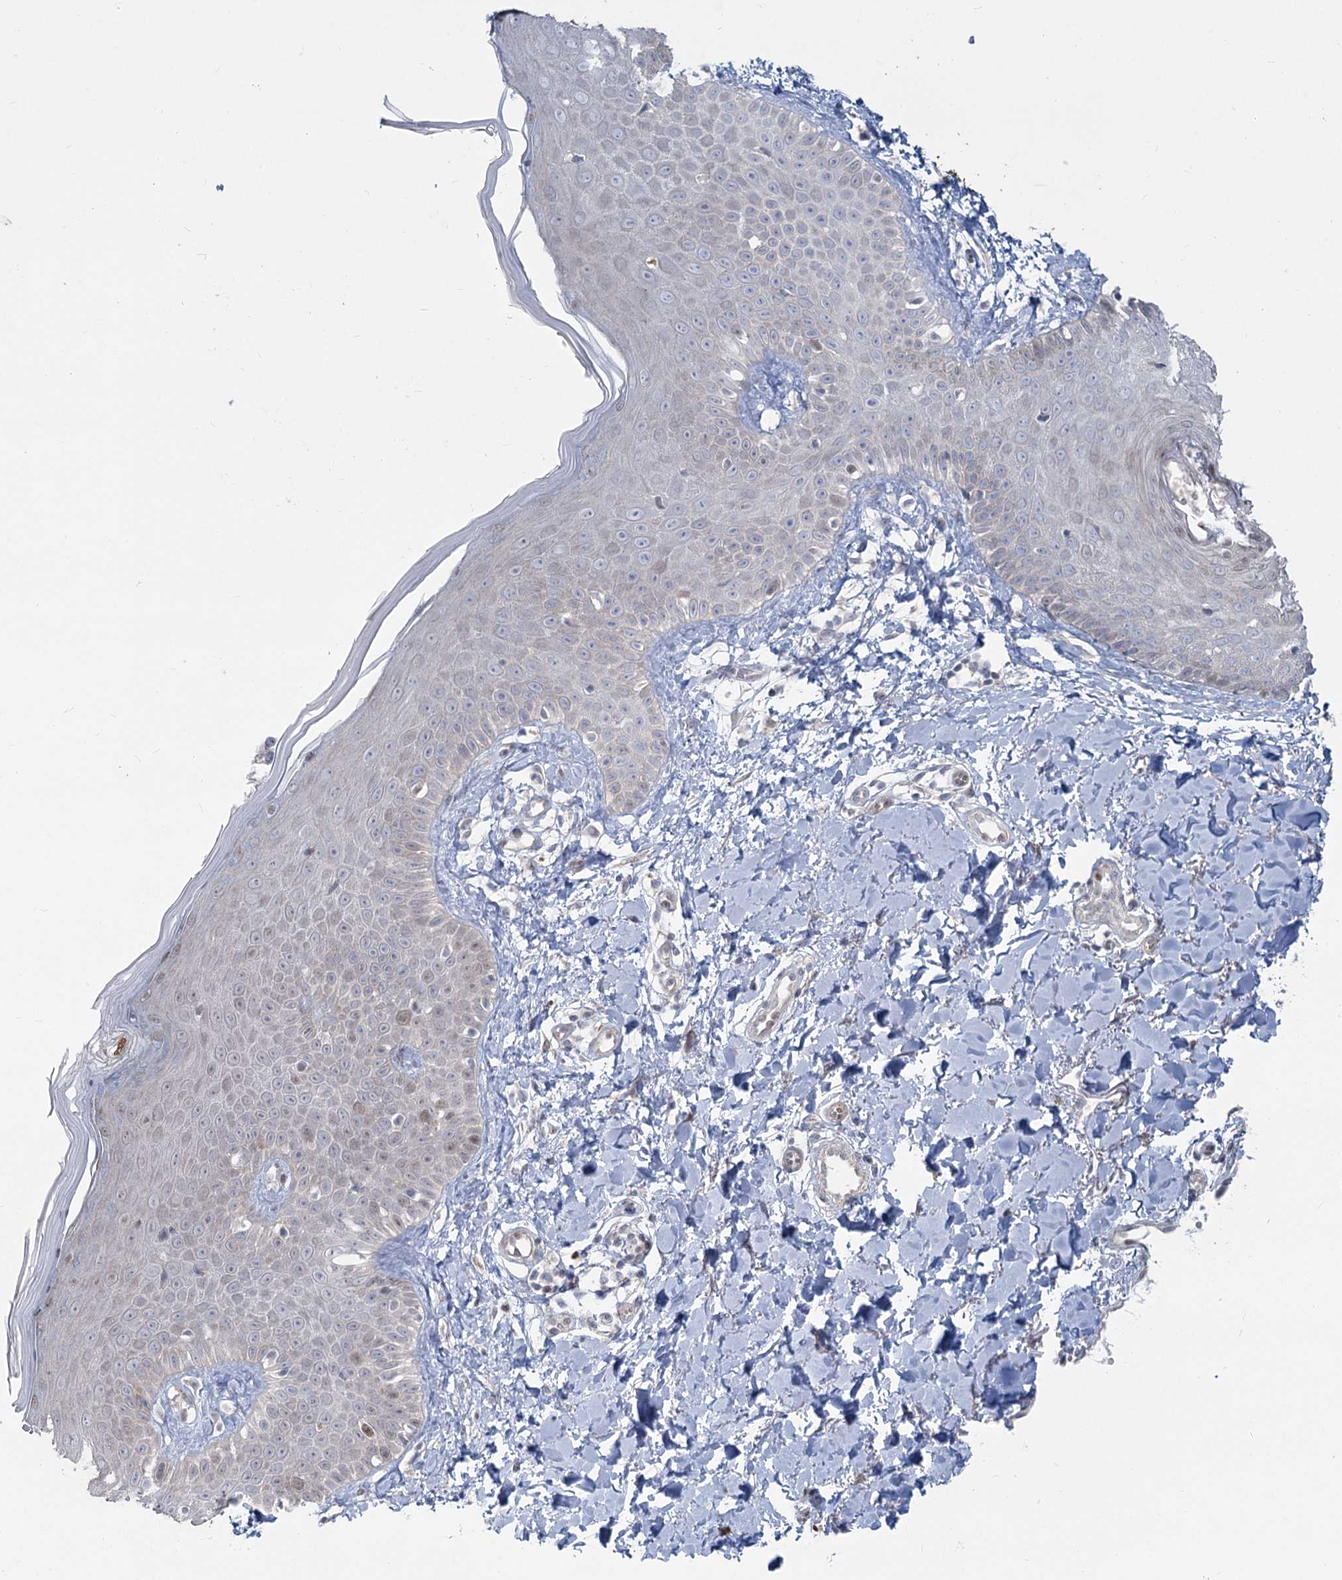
{"staining": {"intensity": "negative", "quantity": "none", "location": "none"}, "tissue": "skin", "cell_type": "Fibroblasts", "image_type": "normal", "snomed": [{"axis": "morphology", "description": "Normal tissue, NOS"}, {"axis": "topography", "description": "Skin"}], "caption": "DAB immunohistochemical staining of normal human skin displays no significant staining in fibroblasts.", "gene": "ABITRAM", "patient": {"sex": "male", "age": 52}}